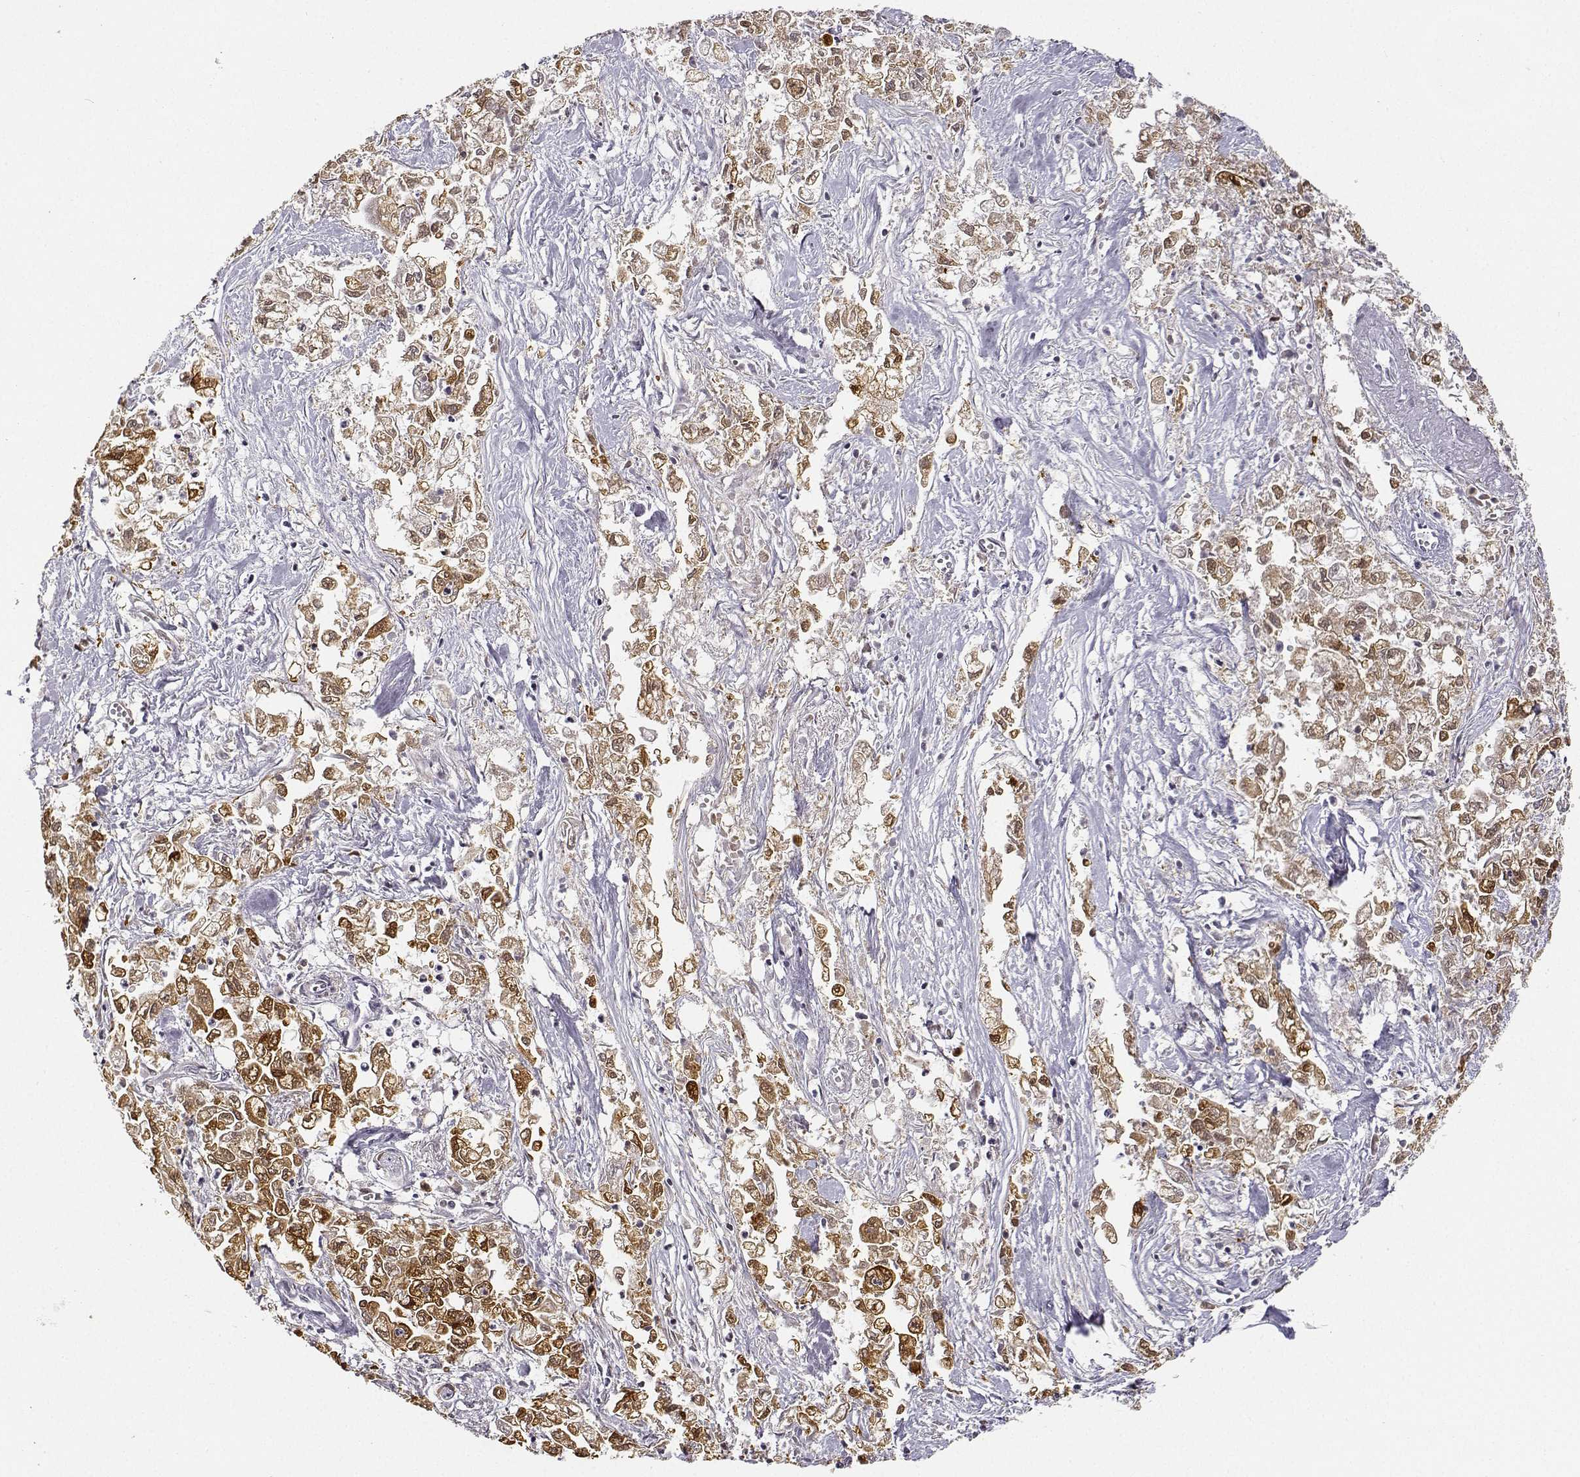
{"staining": {"intensity": "moderate", "quantity": ">75%", "location": "cytoplasmic/membranous"}, "tissue": "pancreatic cancer", "cell_type": "Tumor cells", "image_type": "cancer", "snomed": [{"axis": "morphology", "description": "Adenocarcinoma, NOS"}, {"axis": "topography", "description": "Pancreas"}], "caption": "Pancreatic cancer was stained to show a protein in brown. There is medium levels of moderate cytoplasmic/membranous expression in about >75% of tumor cells.", "gene": "PHGDH", "patient": {"sex": "male", "age": 72}}